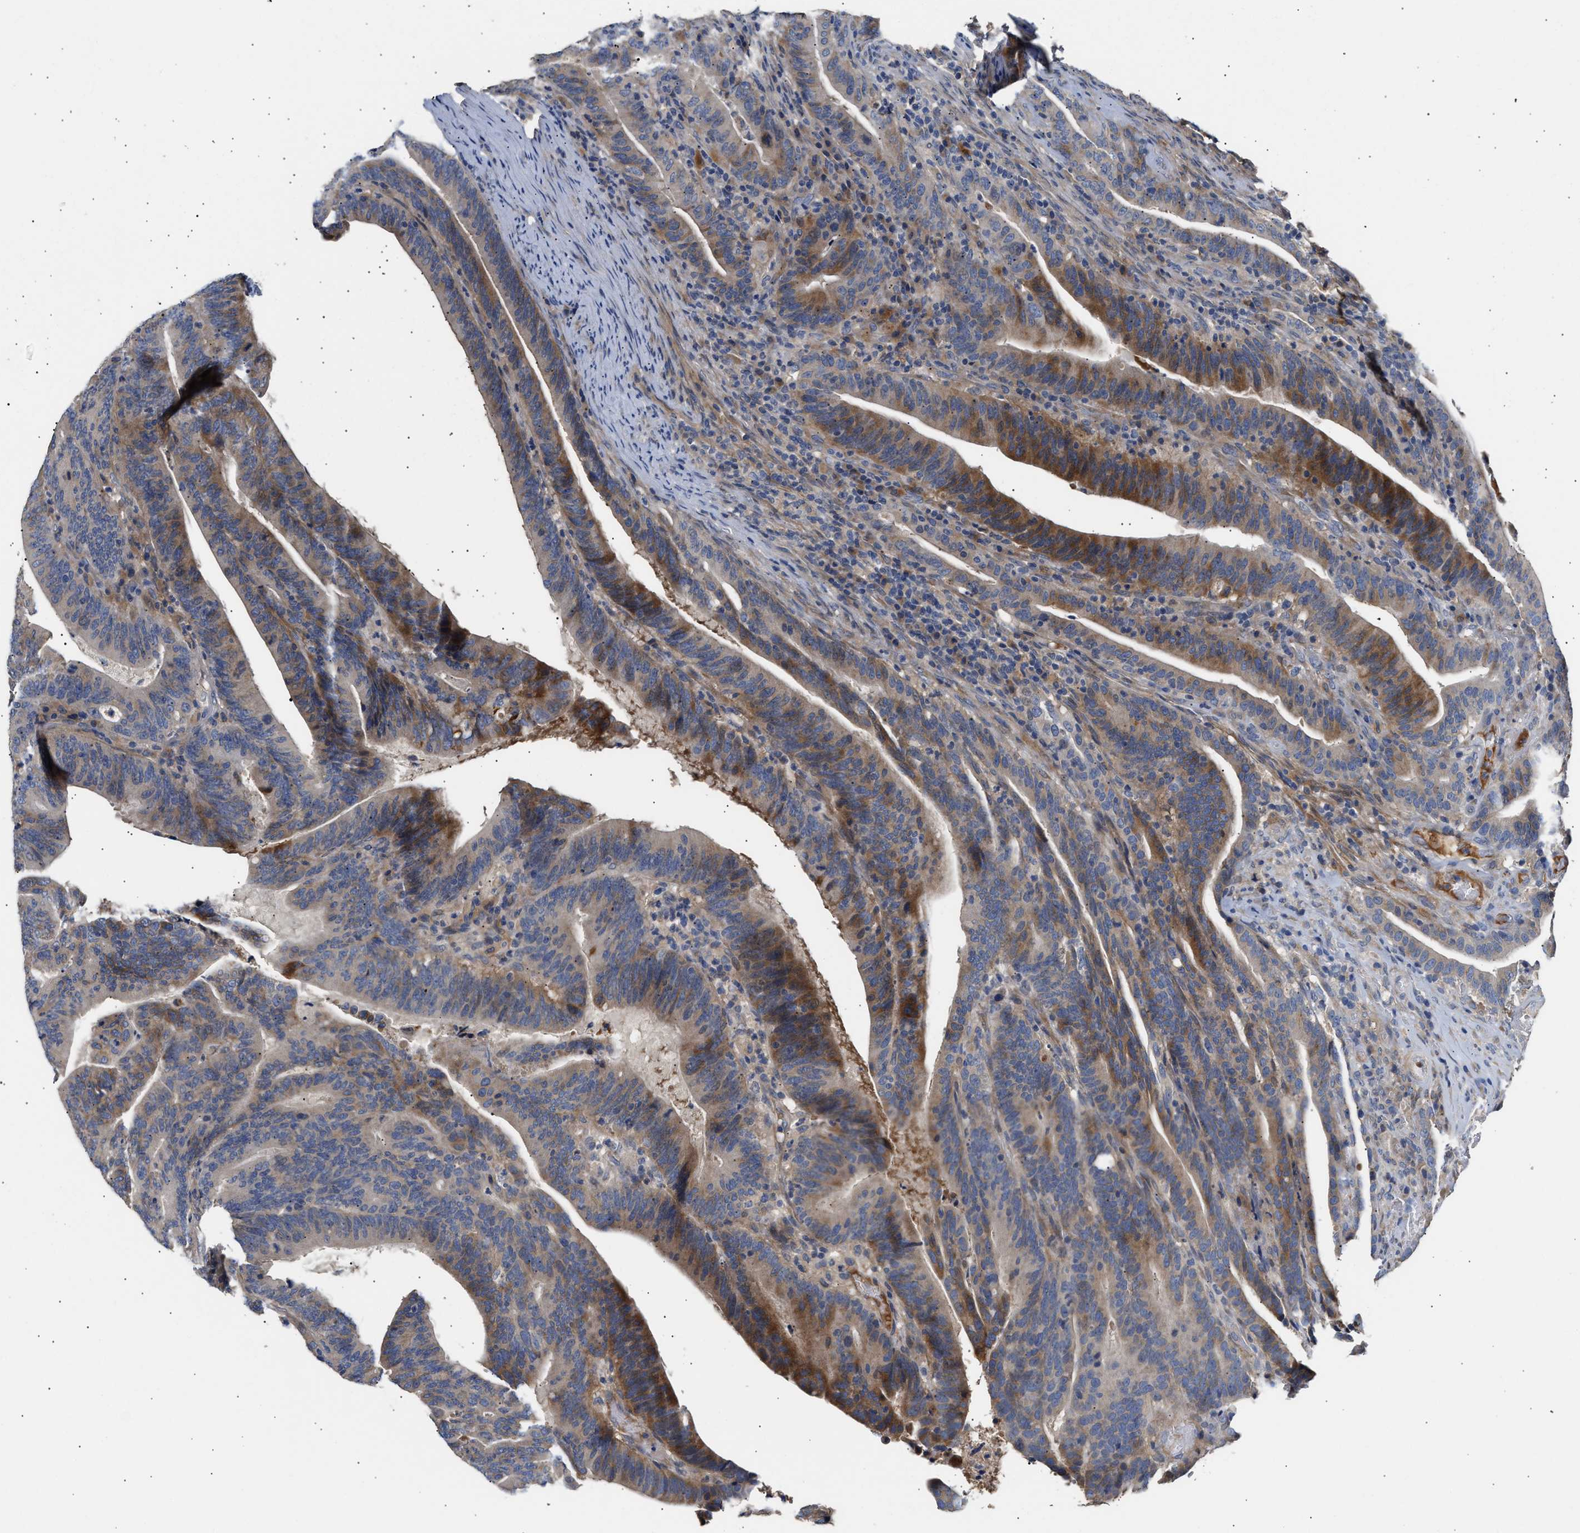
{"staining": {"intensity": "strong", "quantity": "<25%", "location": "cytoplasmic/membranous"}, "tissue": "colorectal cancer", "cell_type": "Tumor cells", "image_type": "cancer", "snomed": [{"axis": "morphology", "description": "Adenocarcinoma, NOS"}, {"axis": "topography", "description": "Colon"}], "caption": "Strong cytoplasmic/membranous protein positivity is seen in approximately <25% of tumor cells in colorectal adenocarcinoma.", "gene": "KASH5", "patient": {"sex": "female", "age": 66}}